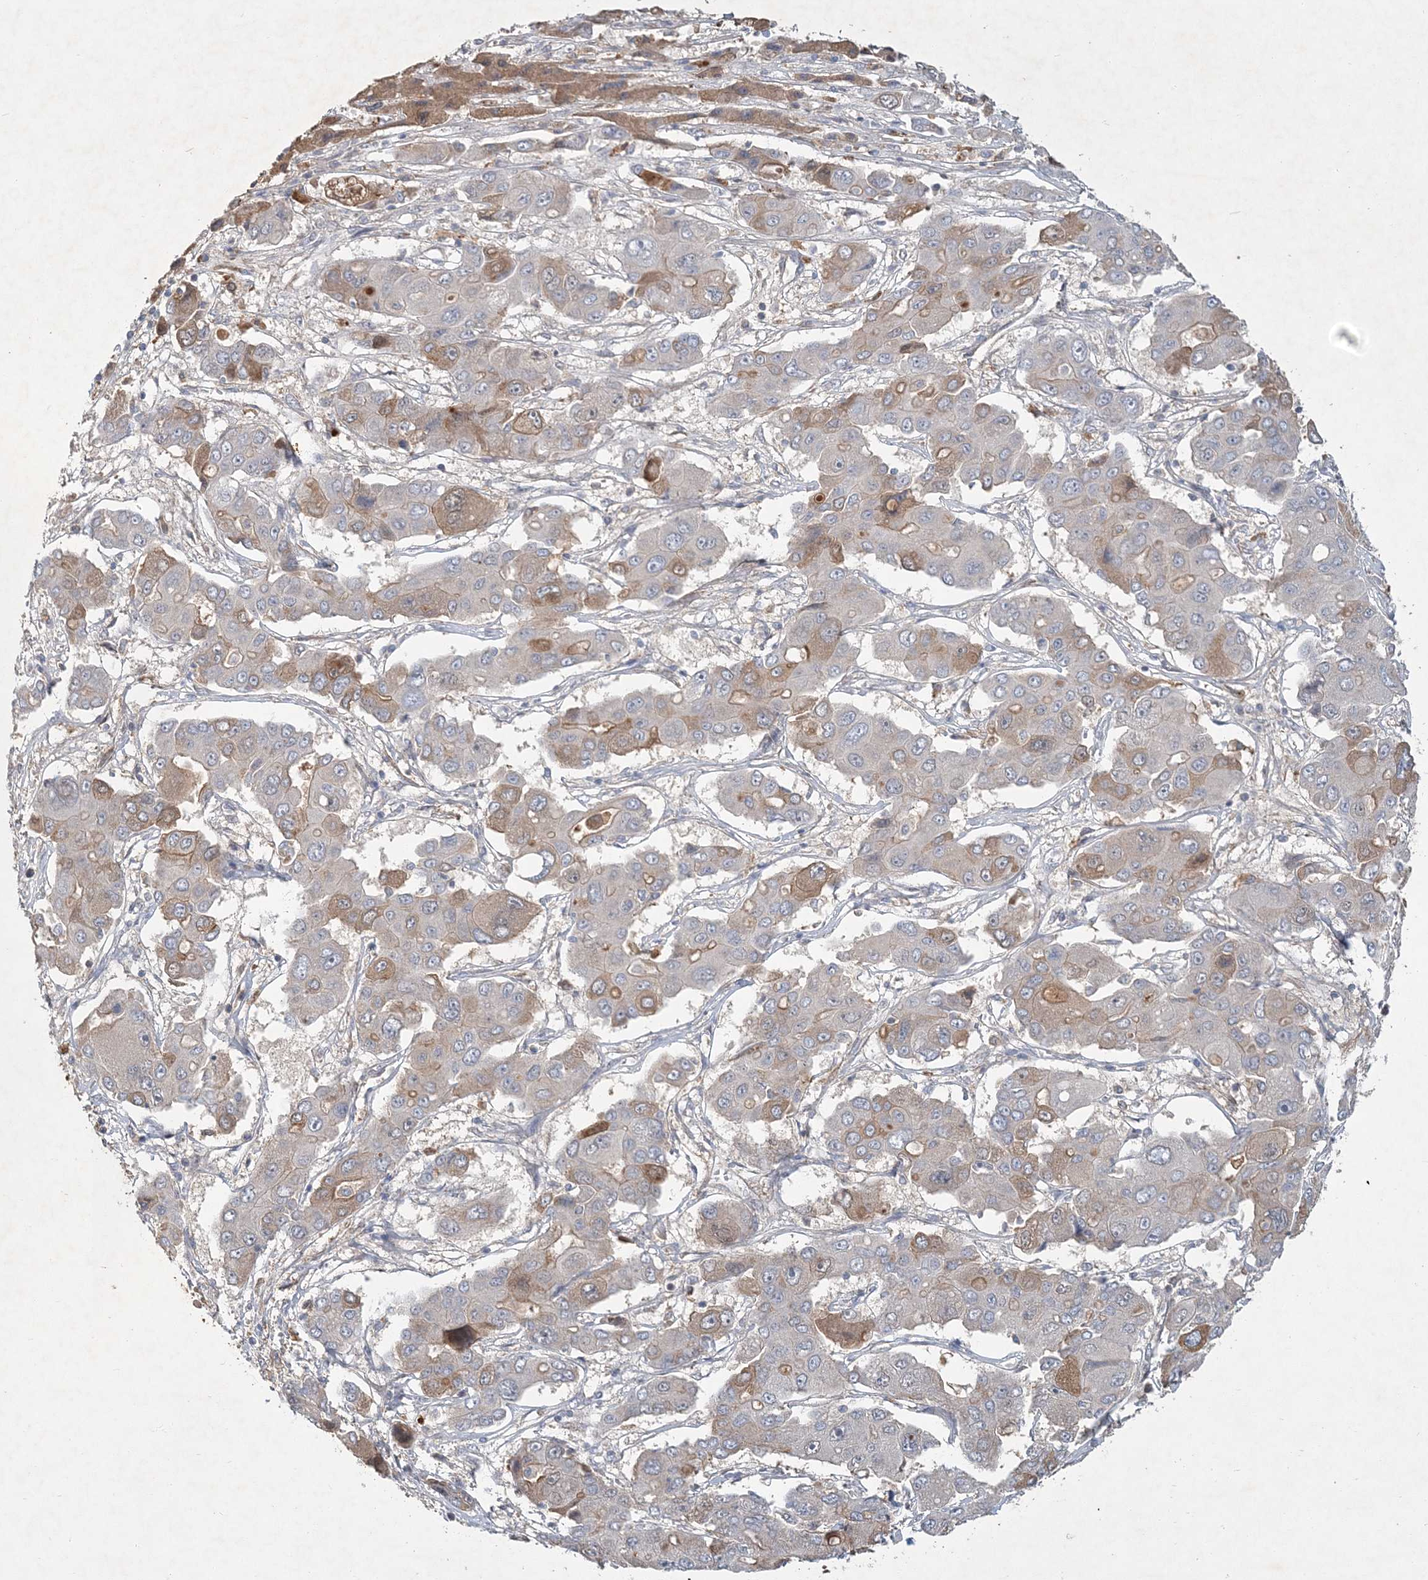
{"staining": {"intensity": "moderate", "quantity": "<25%", "location": "cytoplasmic/membranous"}, "tissue": "liver cancer", "cell_type": "Tumor cells", "image_type": "cancer", "snomed": [{"axis": "morphology", "description": "Cholangiocarcinoma"}, {"axis": "topography", "description": "Liver"}], "caption": "This image reveals liver cholangiocarcinoma stained with IHC to label a protein in brown. The cytoplasmic/membranous of tumor cells show moderate positivity for the protein. Nuclei are counter-stained blue.", "gene": "RNF25", "patient": {"sex": "male", "age": 67}}